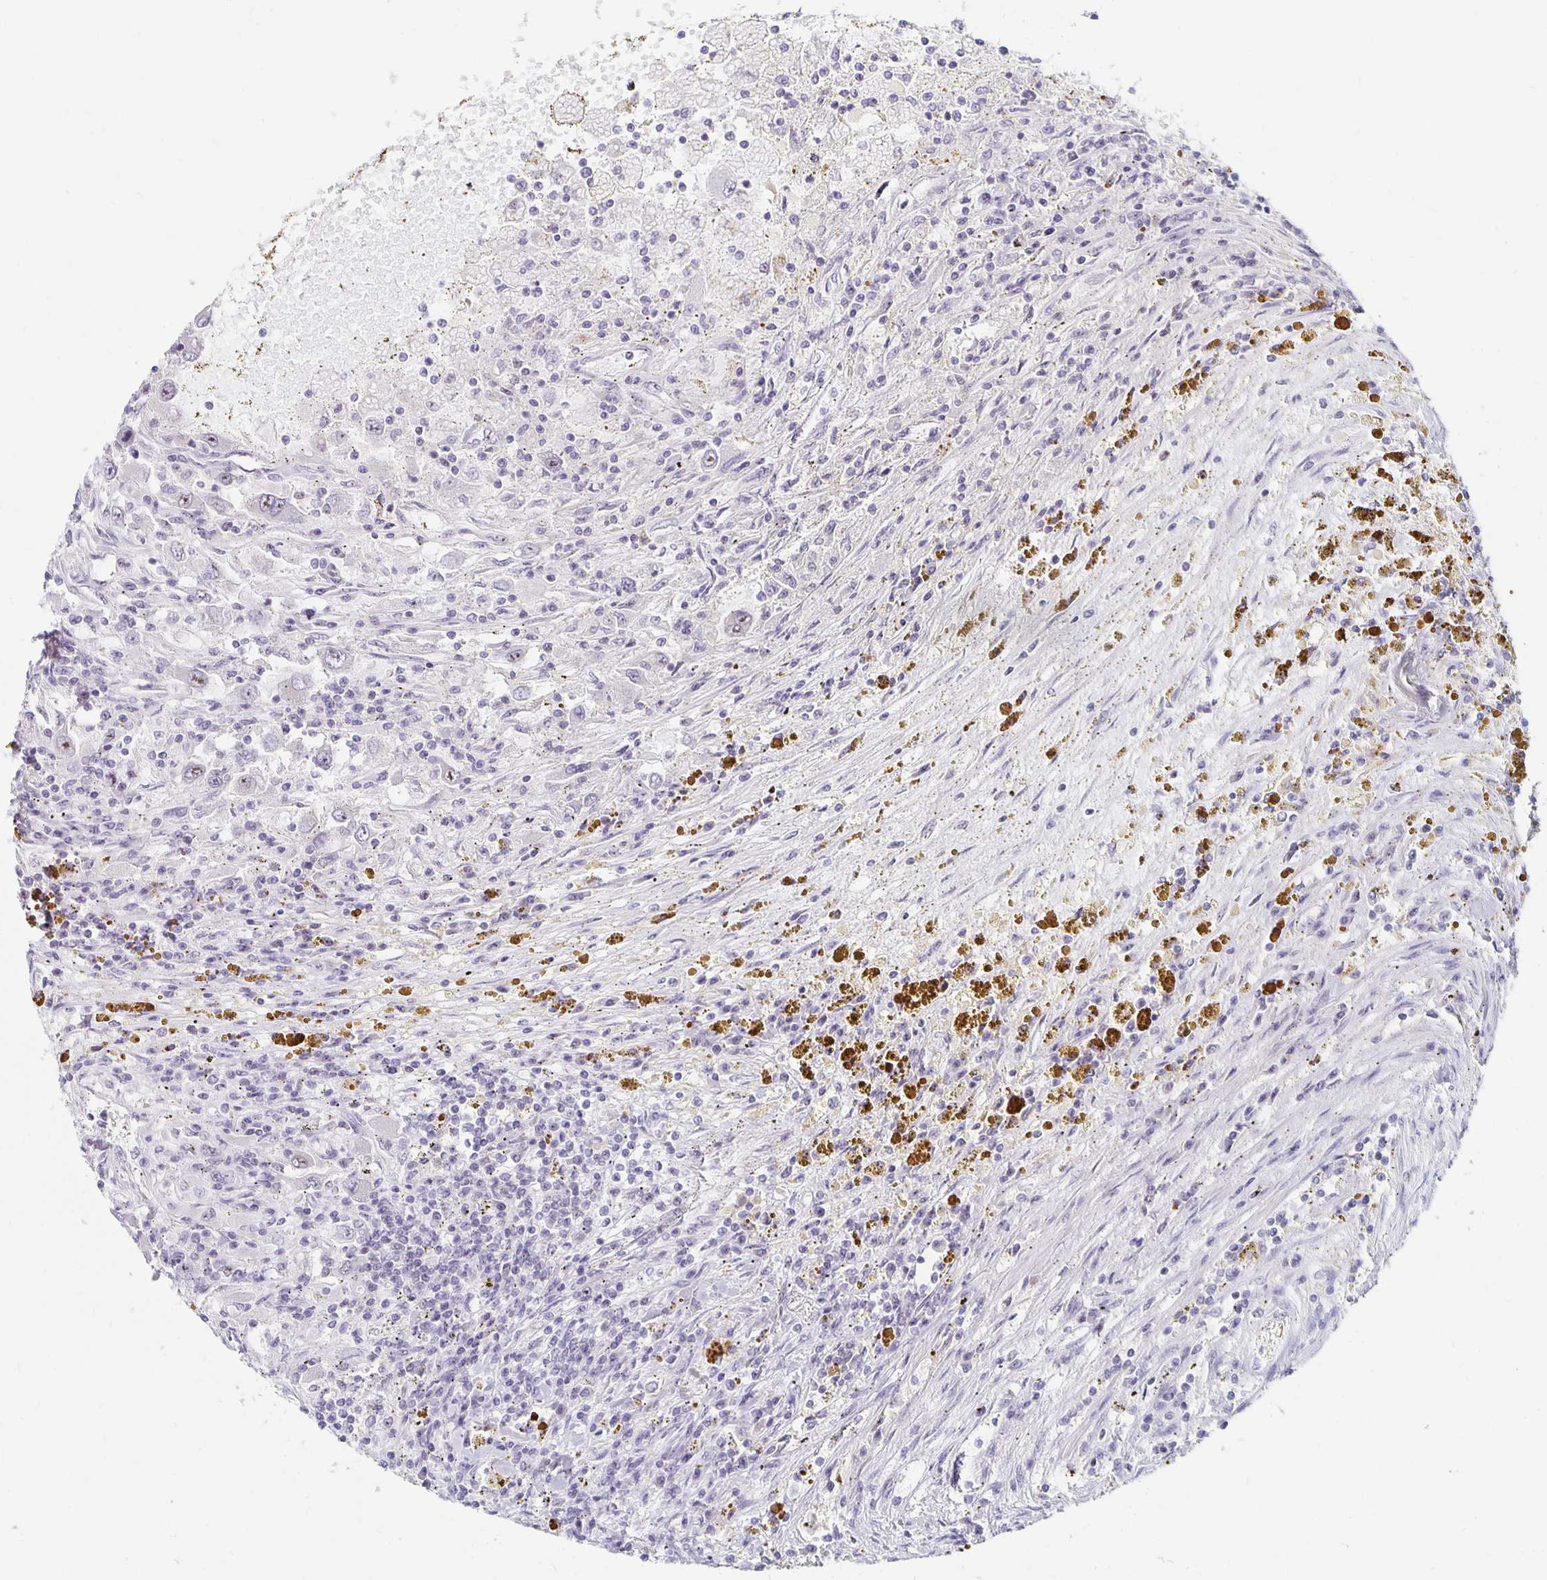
{"staining": {"intensity": "weak", "quantity": "<25%", "location": "nuclear"}, "tissue": "renal cancer", "cell_type": "Tumor cells", "image_type": "cancer", "snomed": [{"axis": "morphology", "description": "Adenocarcinoma, NOS"}, {"axis": "topography", "description": "Kidney"}], "caption": "Immunohistochemical staining of human renal cancer (adenocarcinoma) exhibits no significant expression in tumor cells.", "gene": "NUP85", "patient": {"sex": "female", "age": 67}}